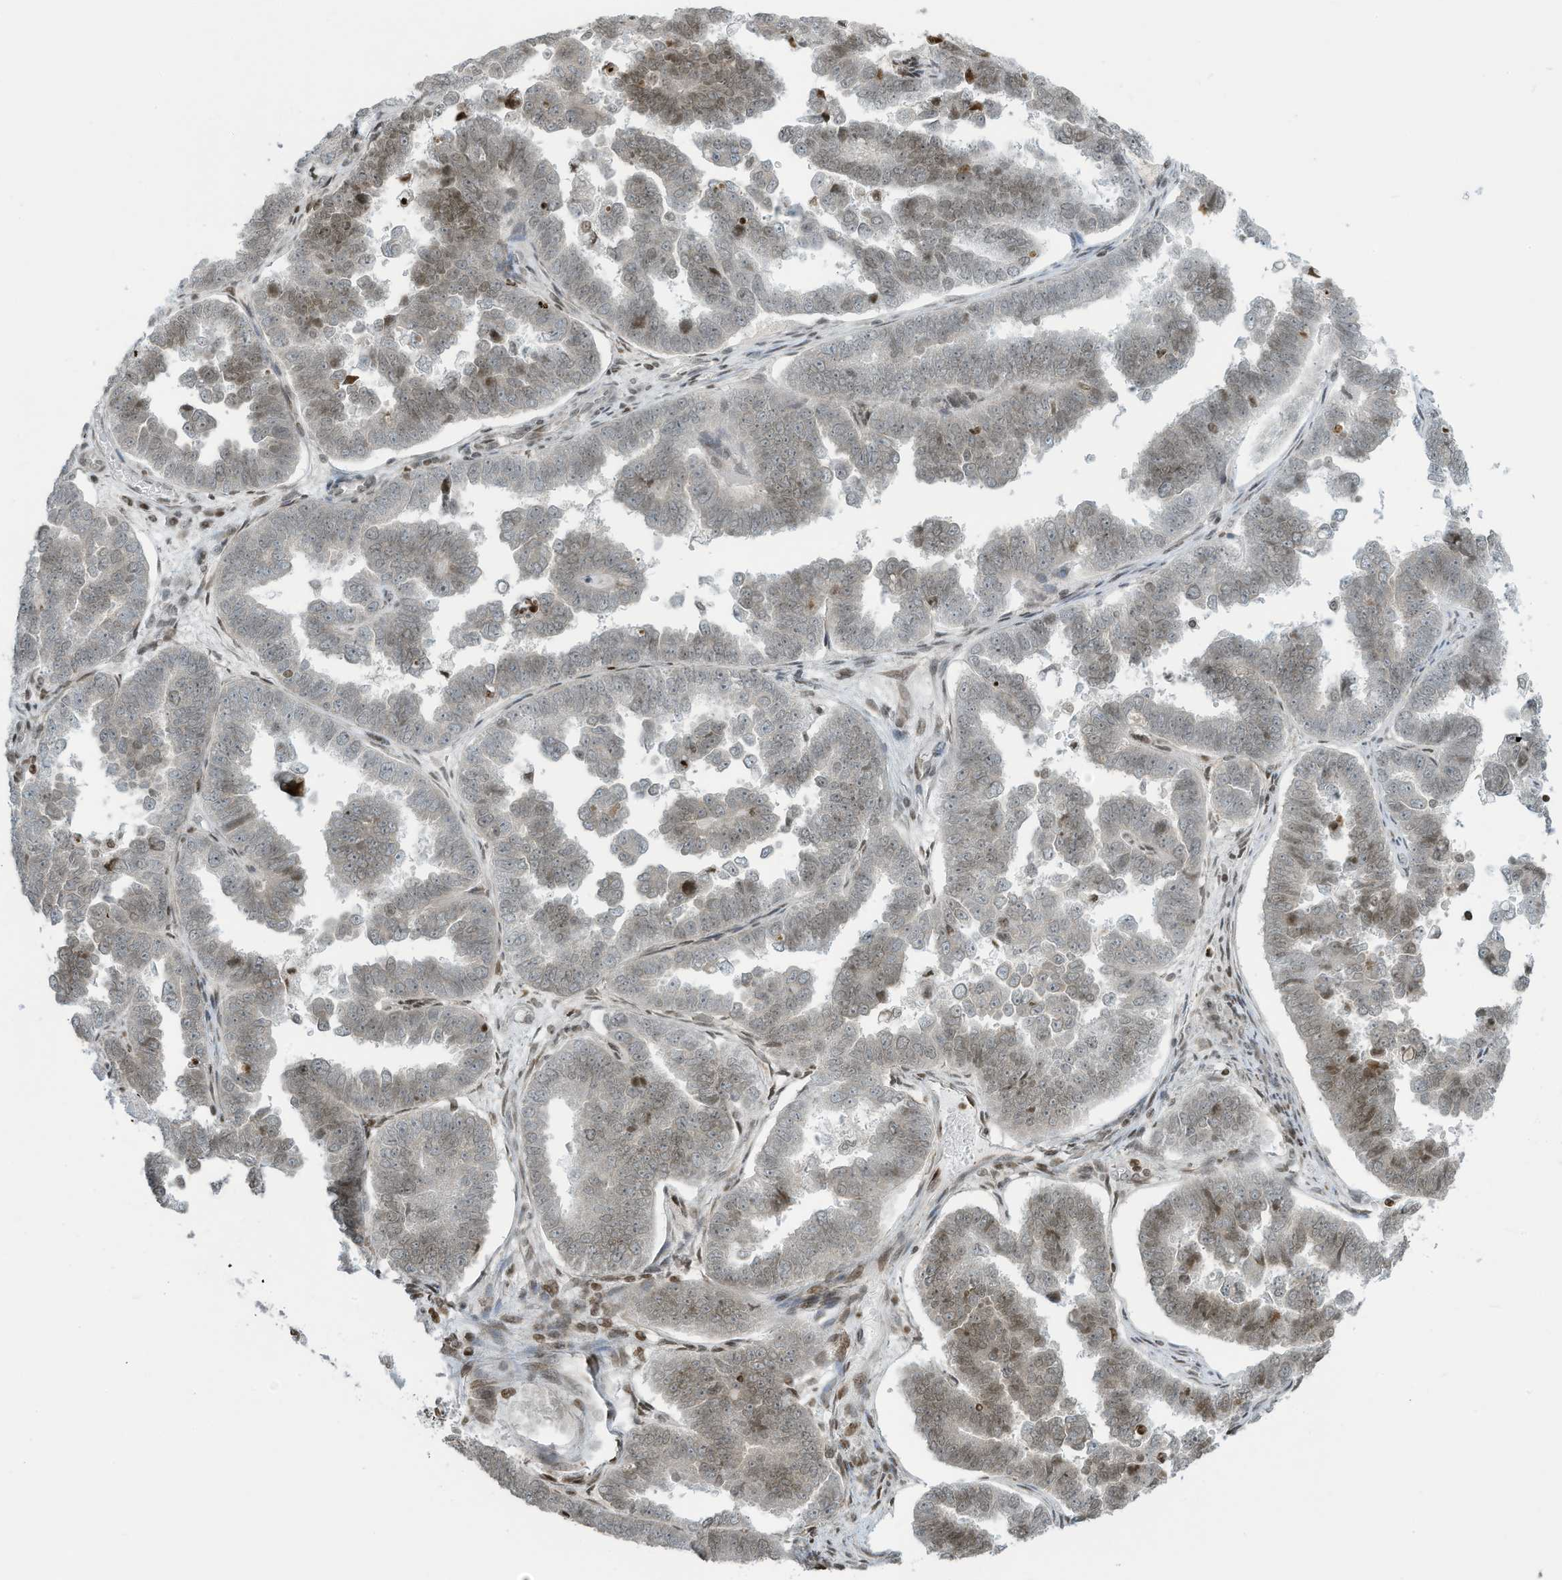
{"staining": {"intensity": "weak", "quantity": "<25%", "location": "nuclear"}, "tissue": "endometrial cancer", "cell_type": "Tumor cells", "image_type": "cancer", "snomed": [{"axis": "morphology", "description": "Adenocarcinoma, NOS"}, {"axis": "topography", "description": "Endometrium"}], "caption": "The histopathology image shows no staining of tumor cells in endometrial cancer. (DAB (3,3'-diaminobenzidine) immunohistochemistry visualized using brightfield microscopy, high magnification).", "gene": "ADI1", "patient": {"sex": "female", "age": 75}}